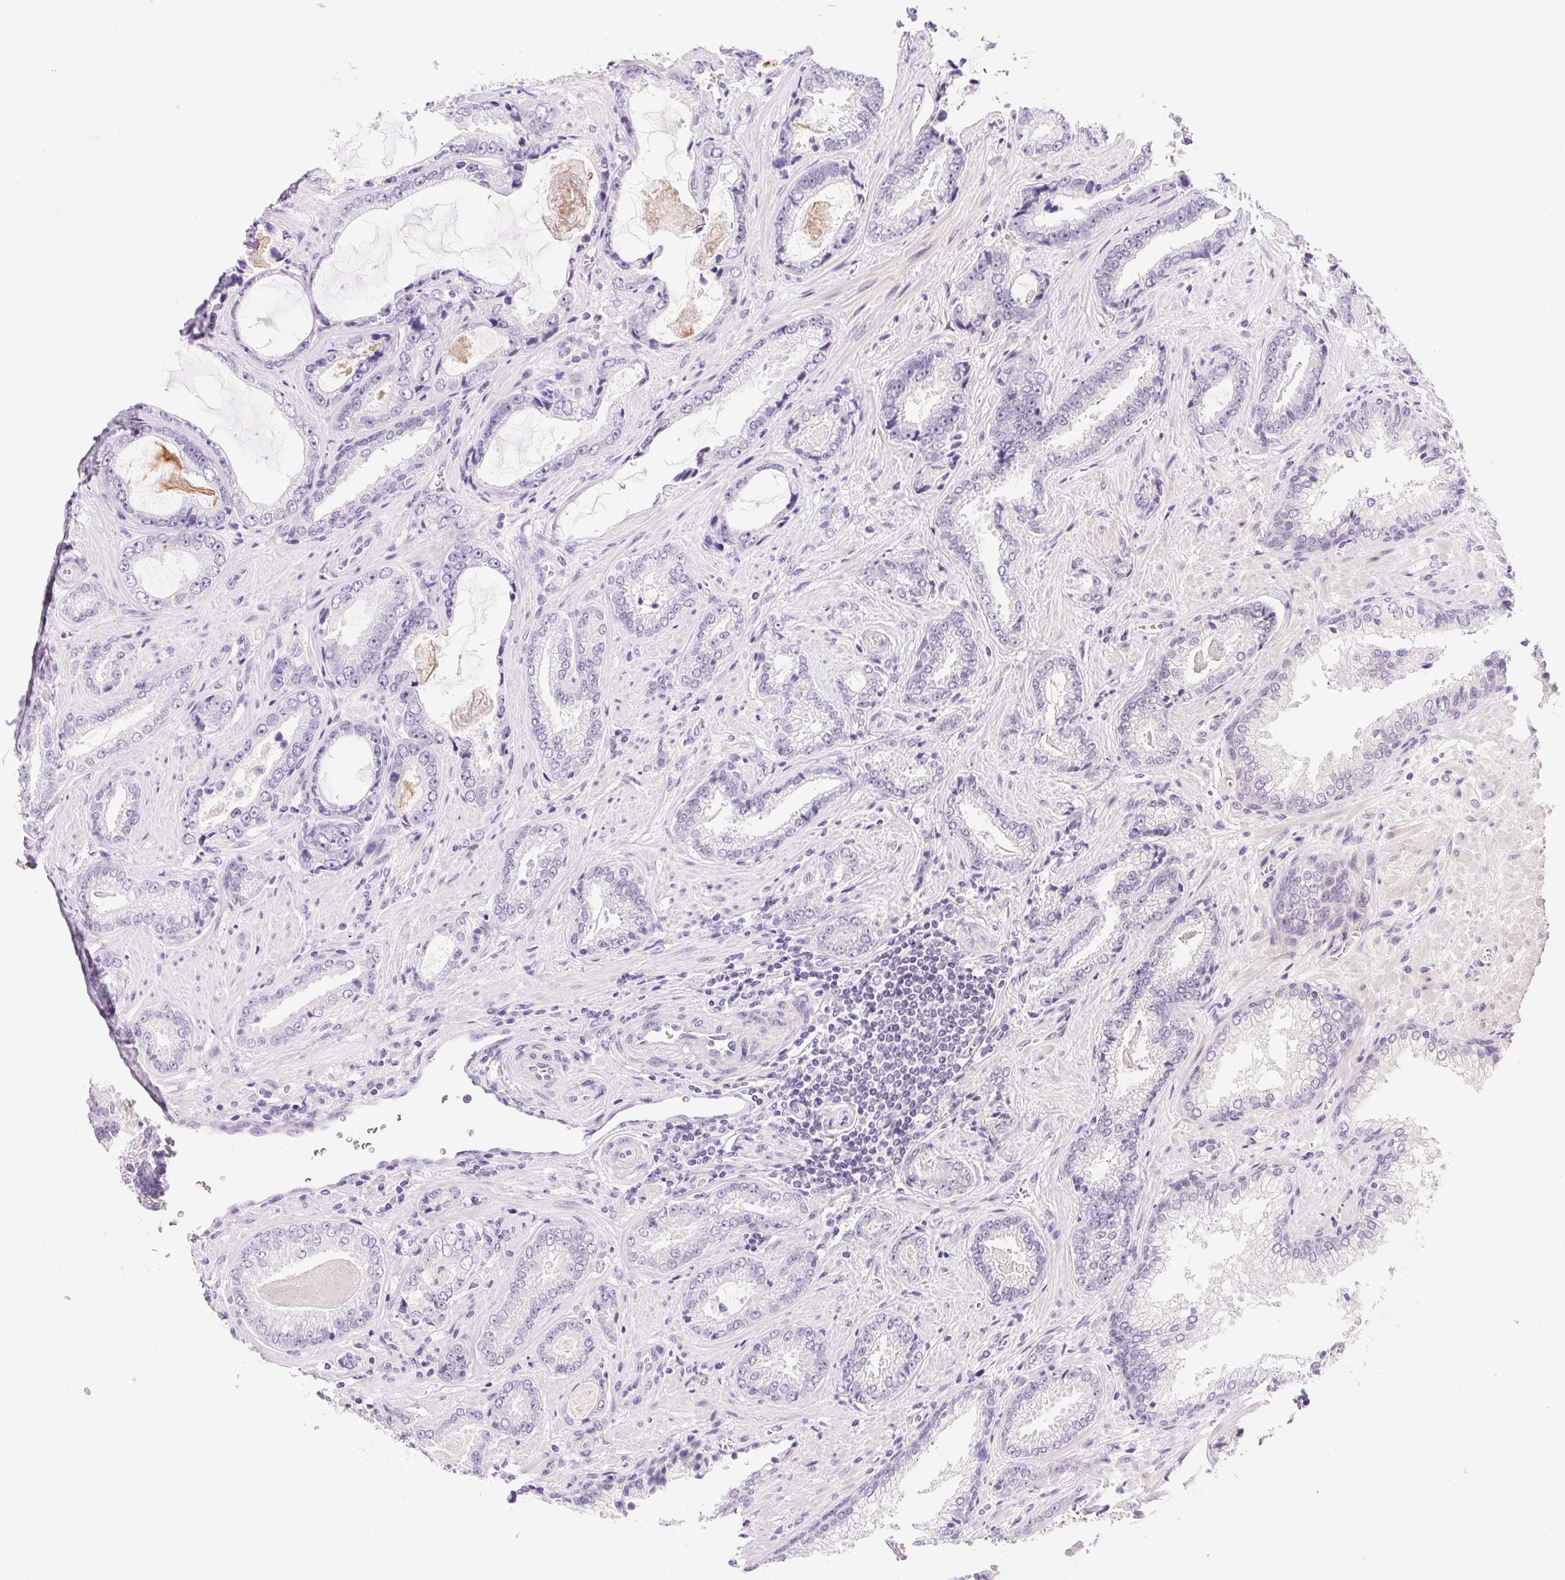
{"staining": {"intensity": "negative", "quantity": "none", "location": "none"}, "tissue": "prostate cancer", "cell_type": "Tumor cells", "image_type": "cancer", "snomed": [{"axis": "morphology", "description": "Adenocarcinoma, Low grade"}, {"axis": "topography", "description": "Prostate"}], "caption": "There is no significant staining in tumor cells of adenocarcinoma (low-grade) (prostate).", "gene": "CLDN10", "patient": {"sex": "male", "age": 61}}